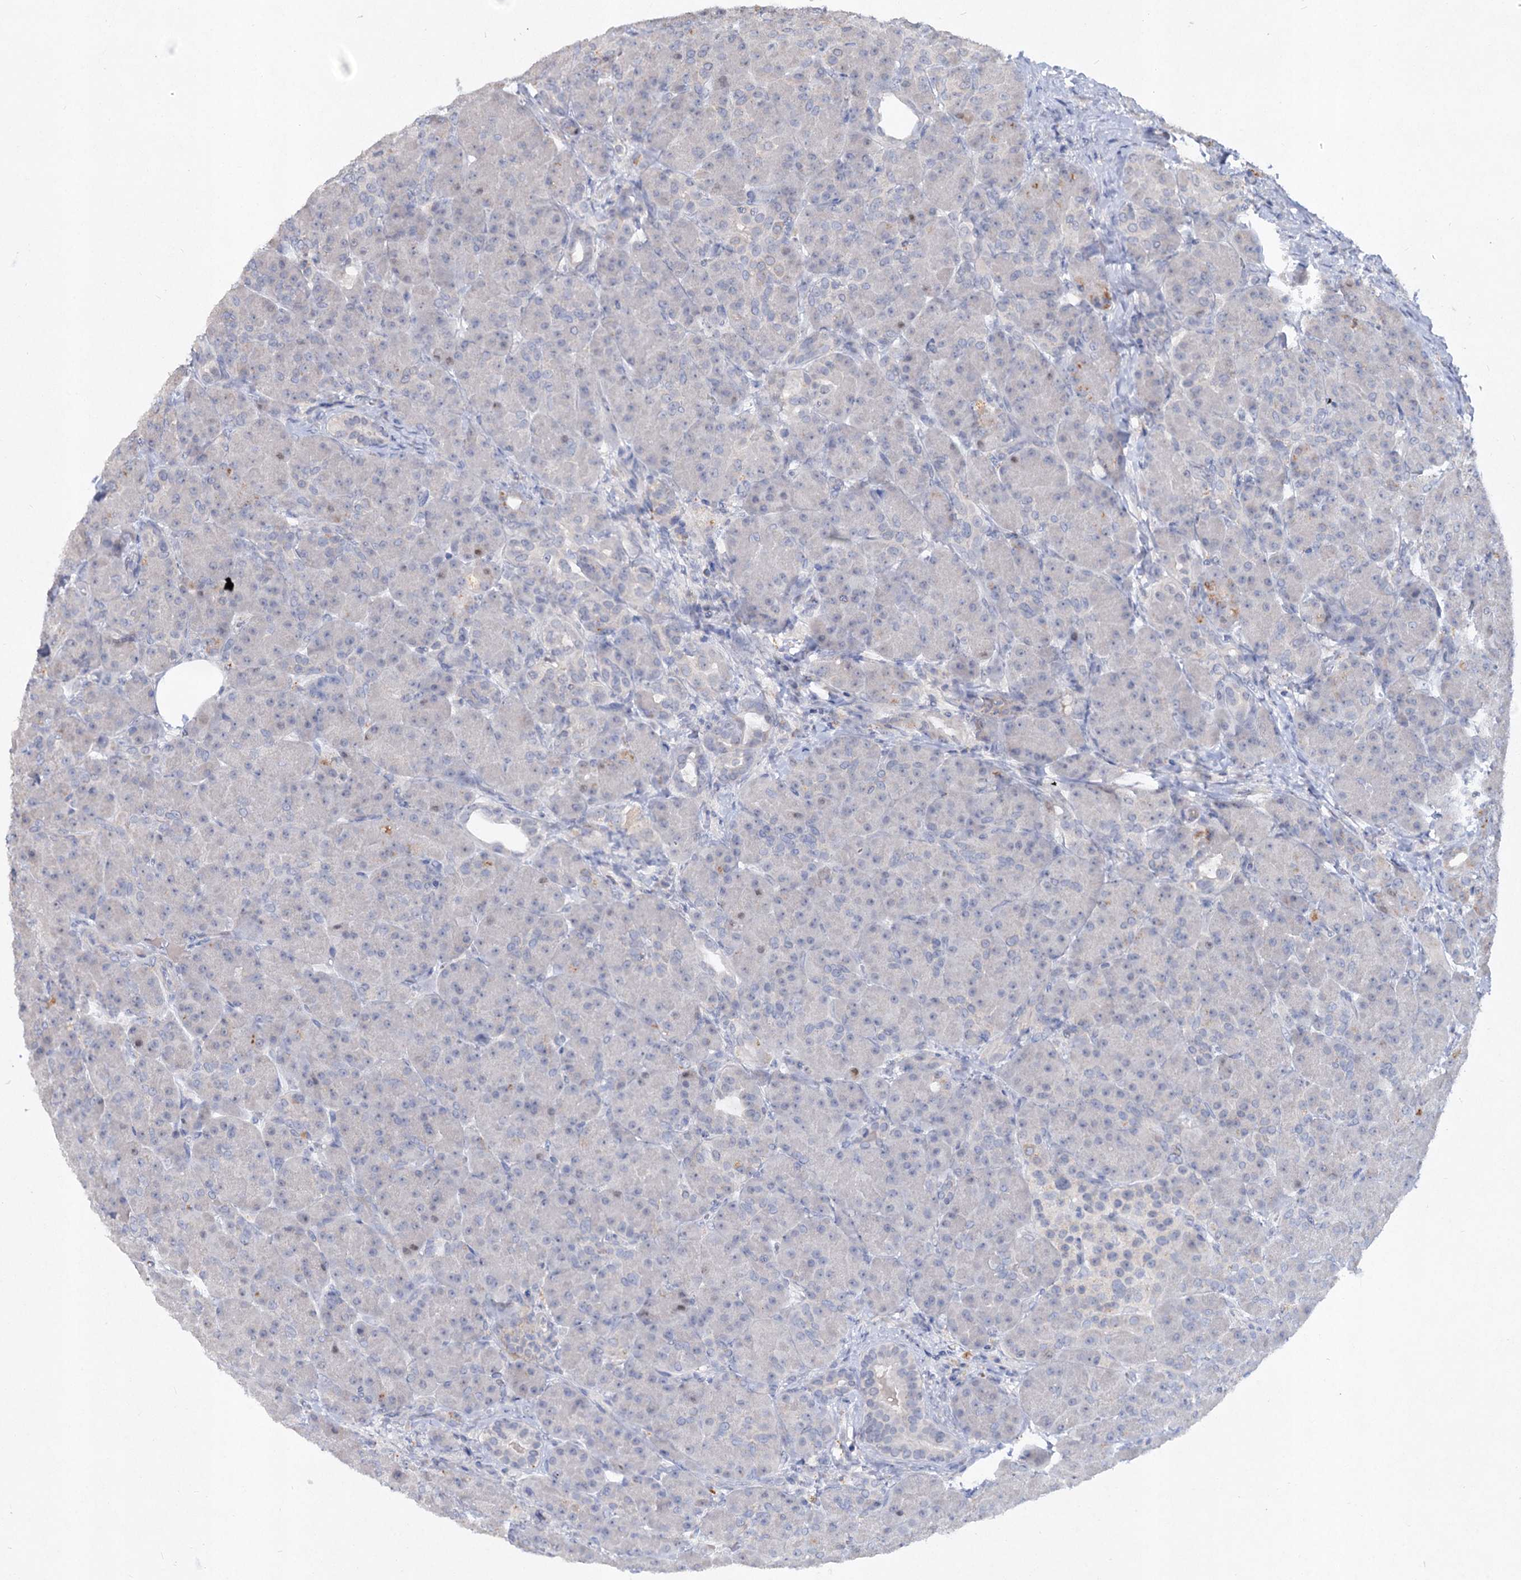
{"staining": {"intensity": "negative", "quantity": "none", "location": "none"}, "tissue": "pancreas", "cell_type": "Exocrine glandular cells", "image_type": "normal", "snomed": [{"axis": "morphology", "description": "Normal tissue, NOS"}, {"axis": "topography", "description": "Pancreas"}], "caption": "High power microscopy image of an immunohistochemistry (IHC) micrograph of normal pancreas, revealing no significant staining in exocrine glandular cells. (DAB immunohistochemistry with hematoxylin counter stain).", "gene": "ATP4A", "patient": {"sex": "male", "age": 63}}